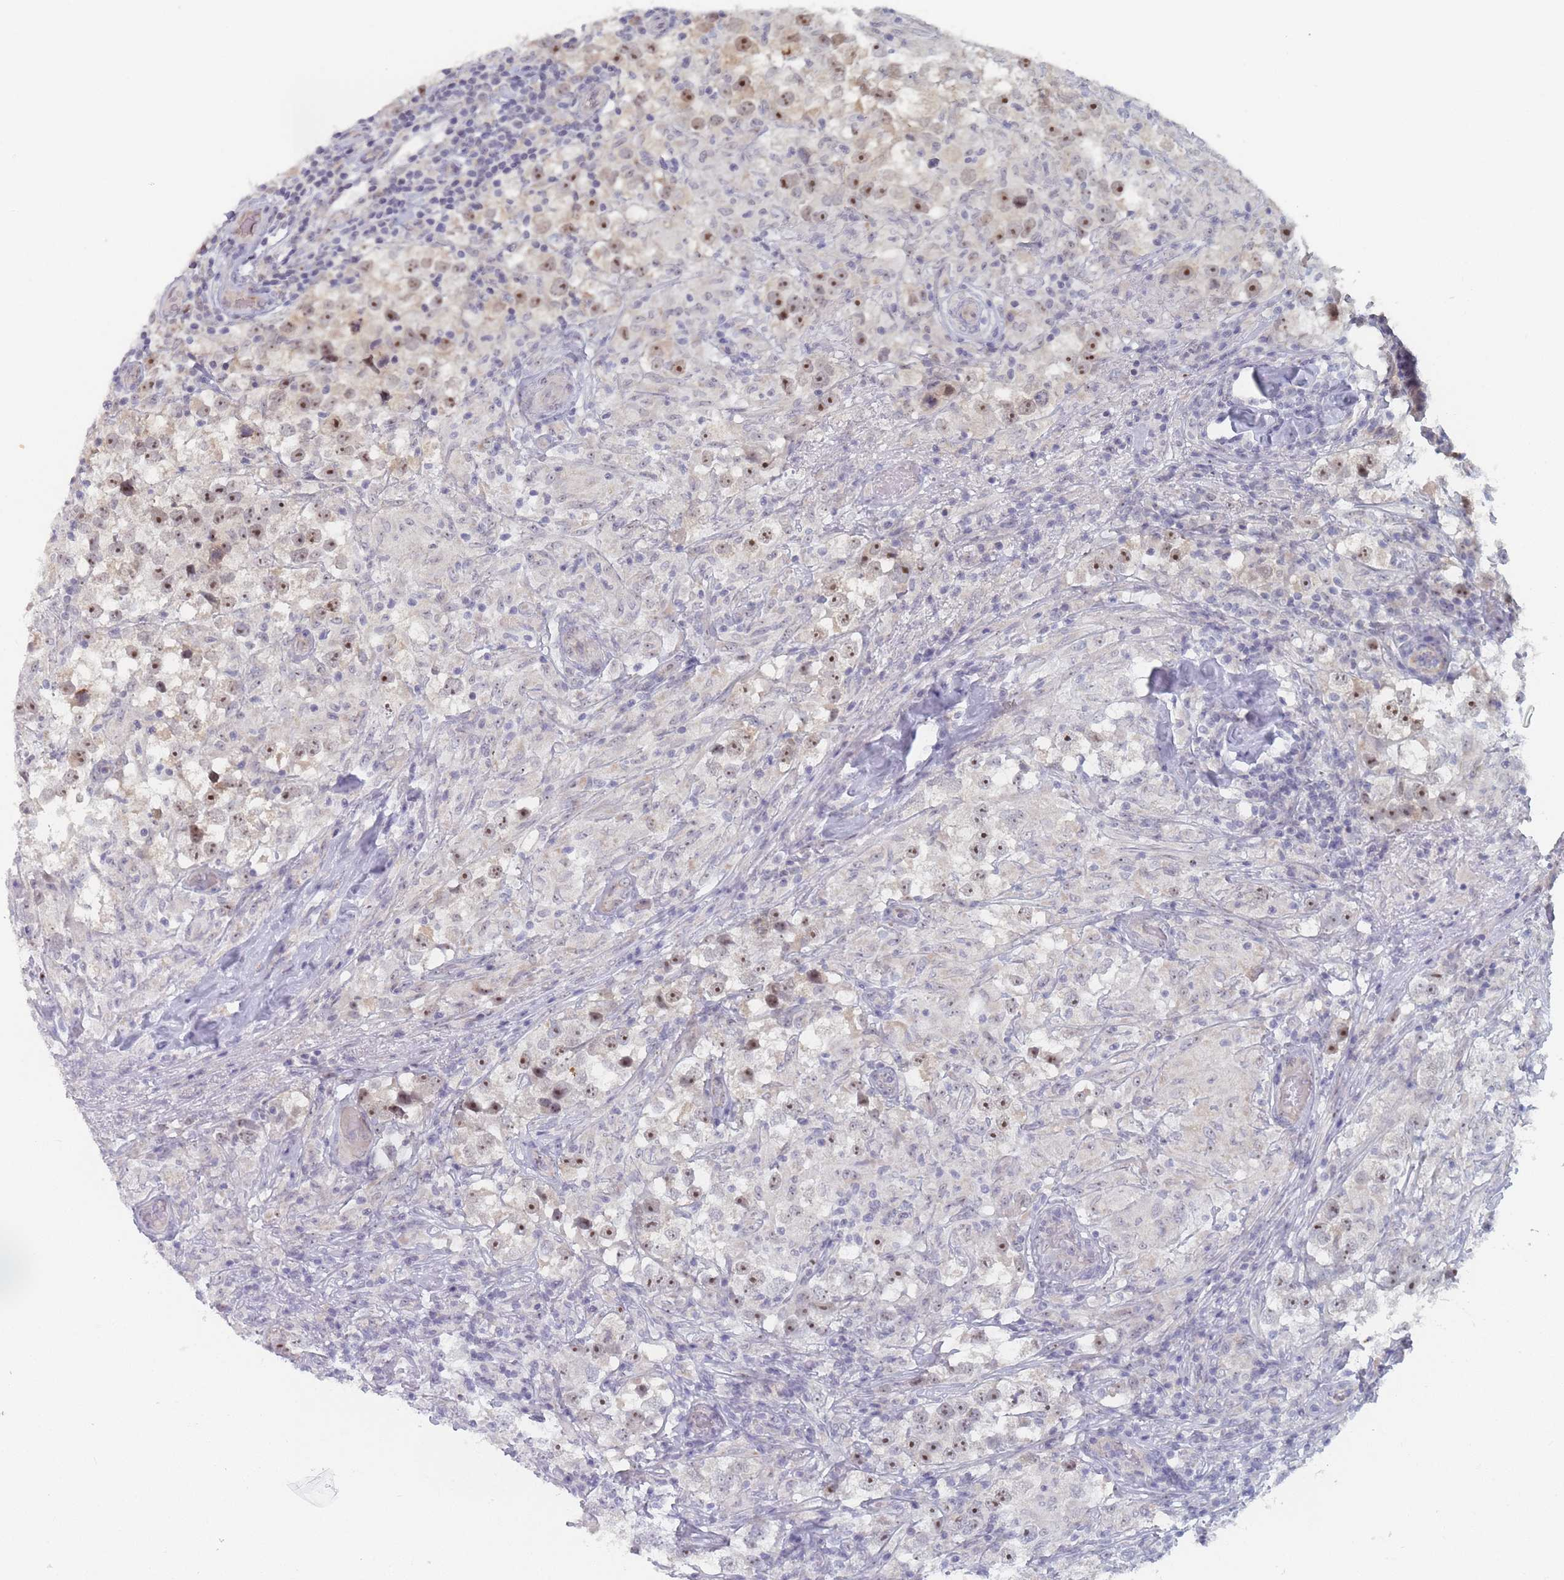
{"staining": {"intensity": "moderate", "quantity": "<25%", "location": "nuclear"}, "tissue": "testis cancer", "cell_type": "Tumor cells", "image_type": "cancer", "snomed": [{"axis": "morphology", "description": "Seminoma, NOS"}, {"axis": "topography", "description": "Testis"}], "caption": "A brown stain shows moderate nuclear expression of a protein in testis cancer tumor cells.", "gene": "RNF8", "patient": {"sex": "male", "age": 46}}